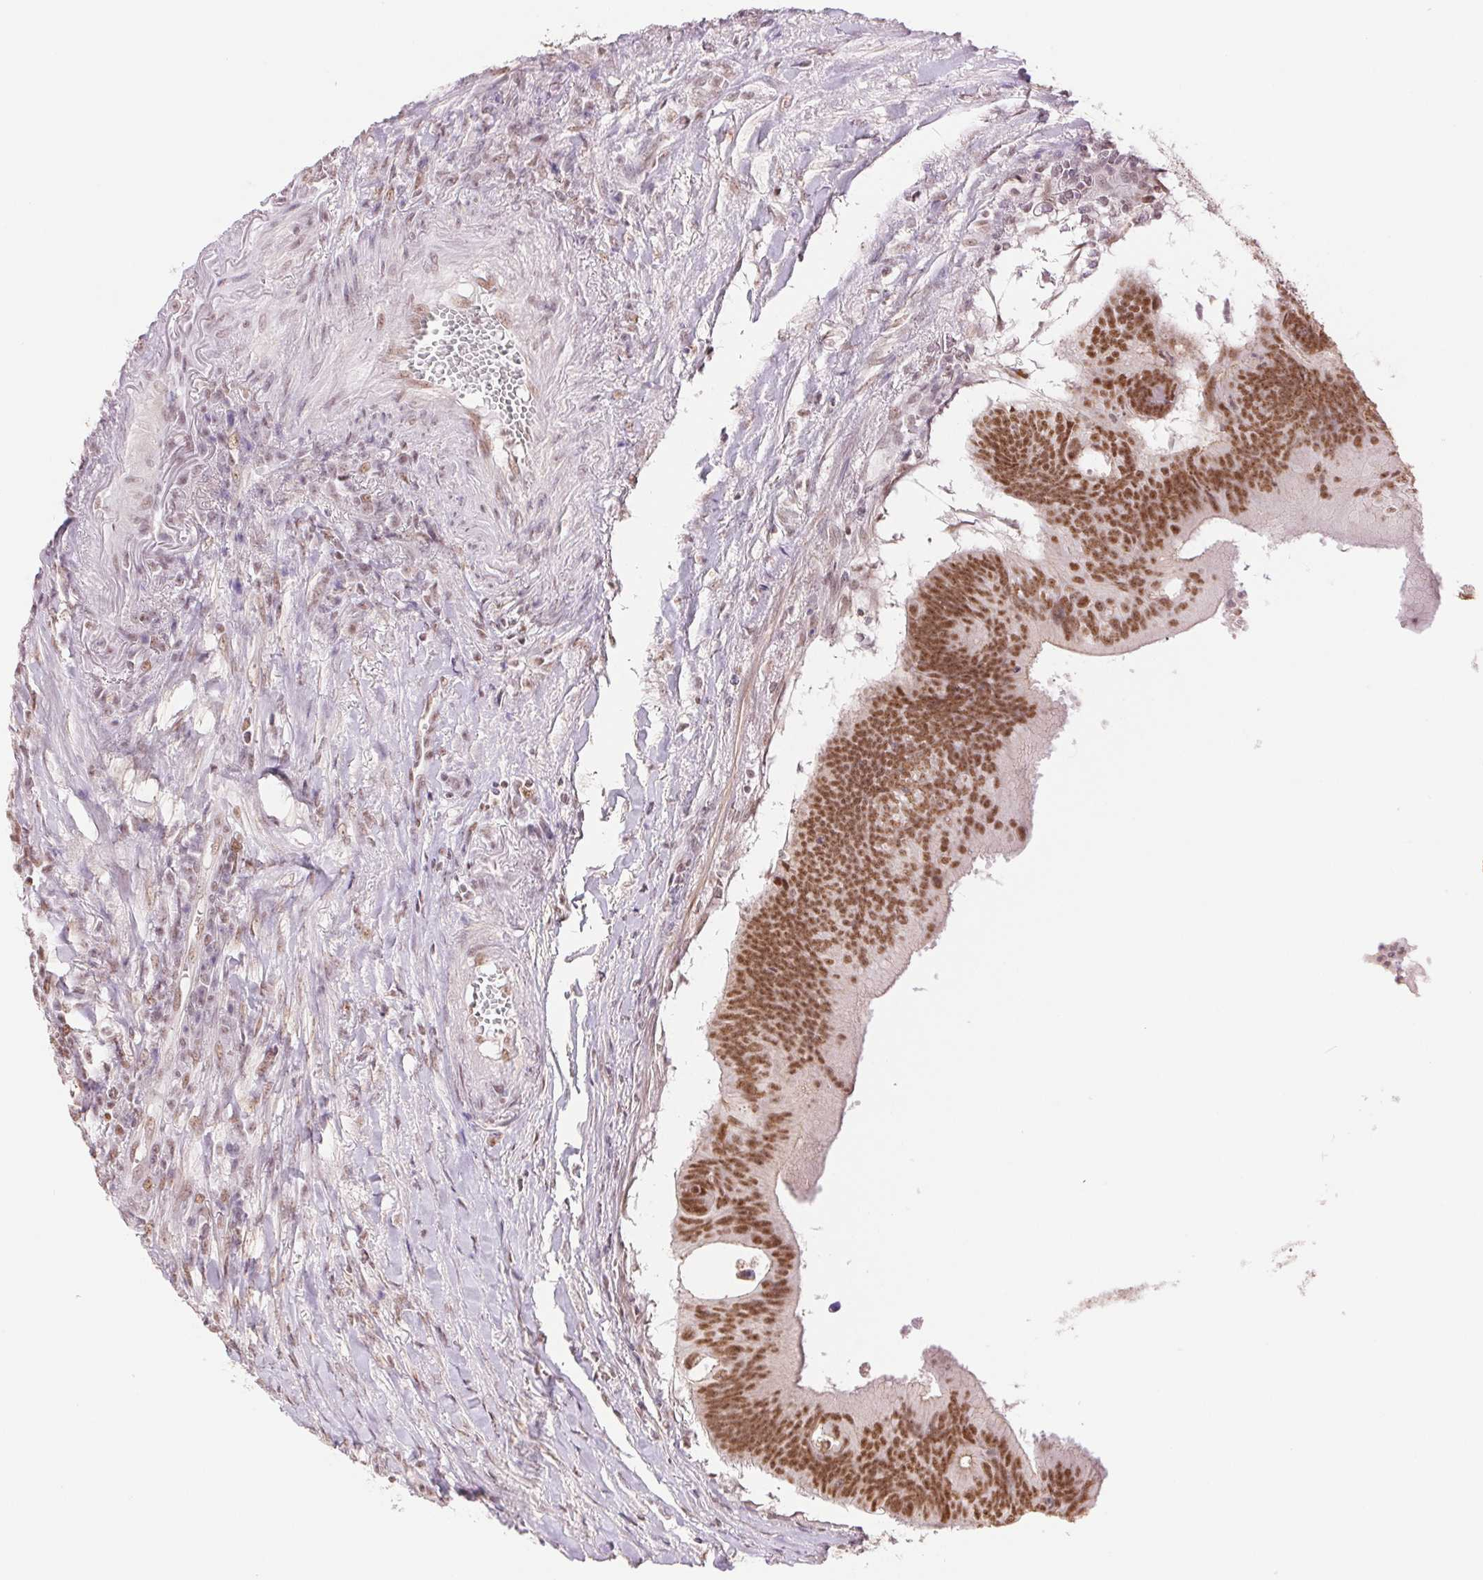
{"staining": {"intensity": "strong", "quantity": ">75%", "location": "nuclear"}, "tissue": "colorectal cancer", "cell_type": "Tumor cells", "image_type": "cancer", "snomed": [{"axis": "morphology", "description": "Adenocarcinoma, NOS"}, {"axis": "topography", "description": "Colon"}], "caption": "This histopathology image shows IHC staining of human colorectal adenocarcinoma, with high strong nuclear positivity in about >75% of tumor cells.", "gene": "RPRD1B", "patient": {"sex": "male", "age": 65}}